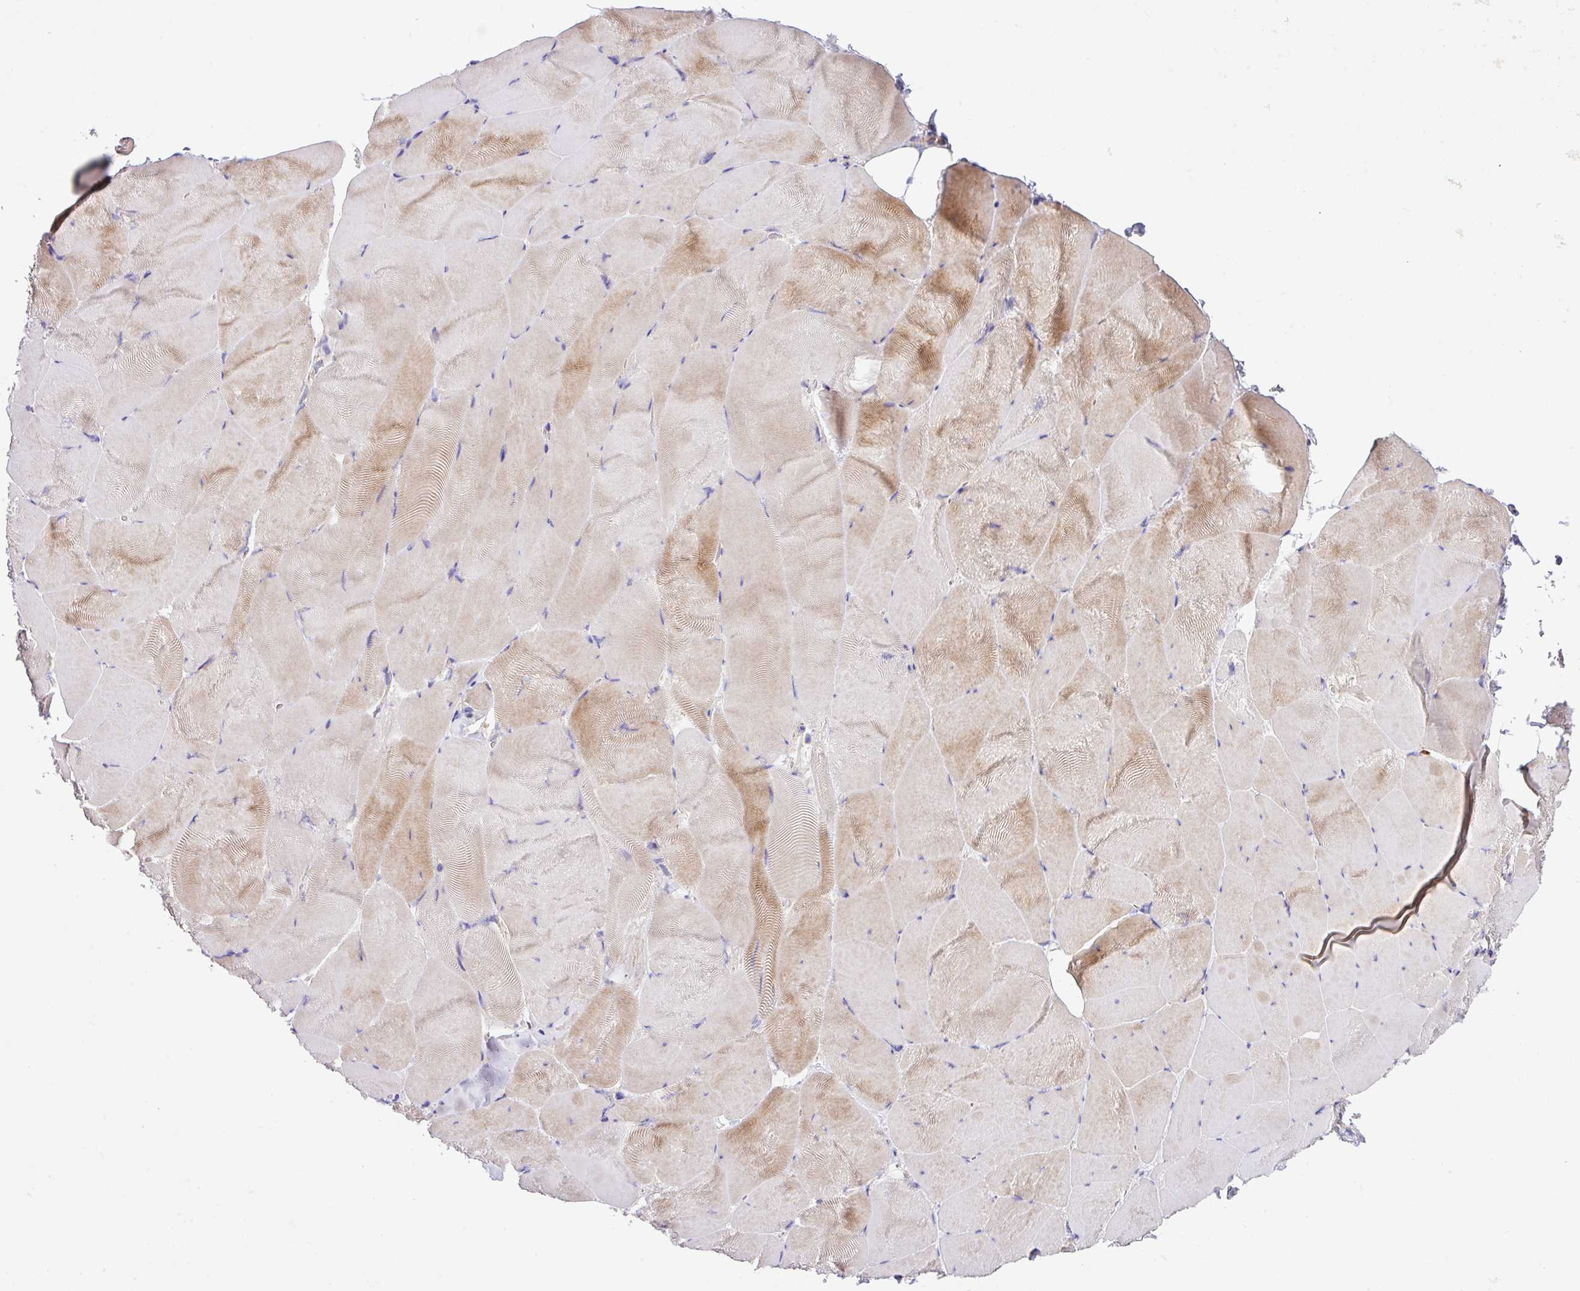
{"staining": {"intensity": "weak", "quantity": "25%-75%", "location": "cytoplasmic/membranous"}, "tissue": "skeletal muscle", "cell_type": "Myocytes", "image_type": "normal", "snomed": [{"axis": "morphology", "description": "Normal tissue, NOS"}, {"axis": "topography", "description": "Skeletal muscle"}], "caption": "The immunohistochemical stain shows weak cytoplasmic/membranous staining in myocytes of benign skeletal muscle.", "gene": "CRISP3", "patient": {"sex": "female", "age": 64}}